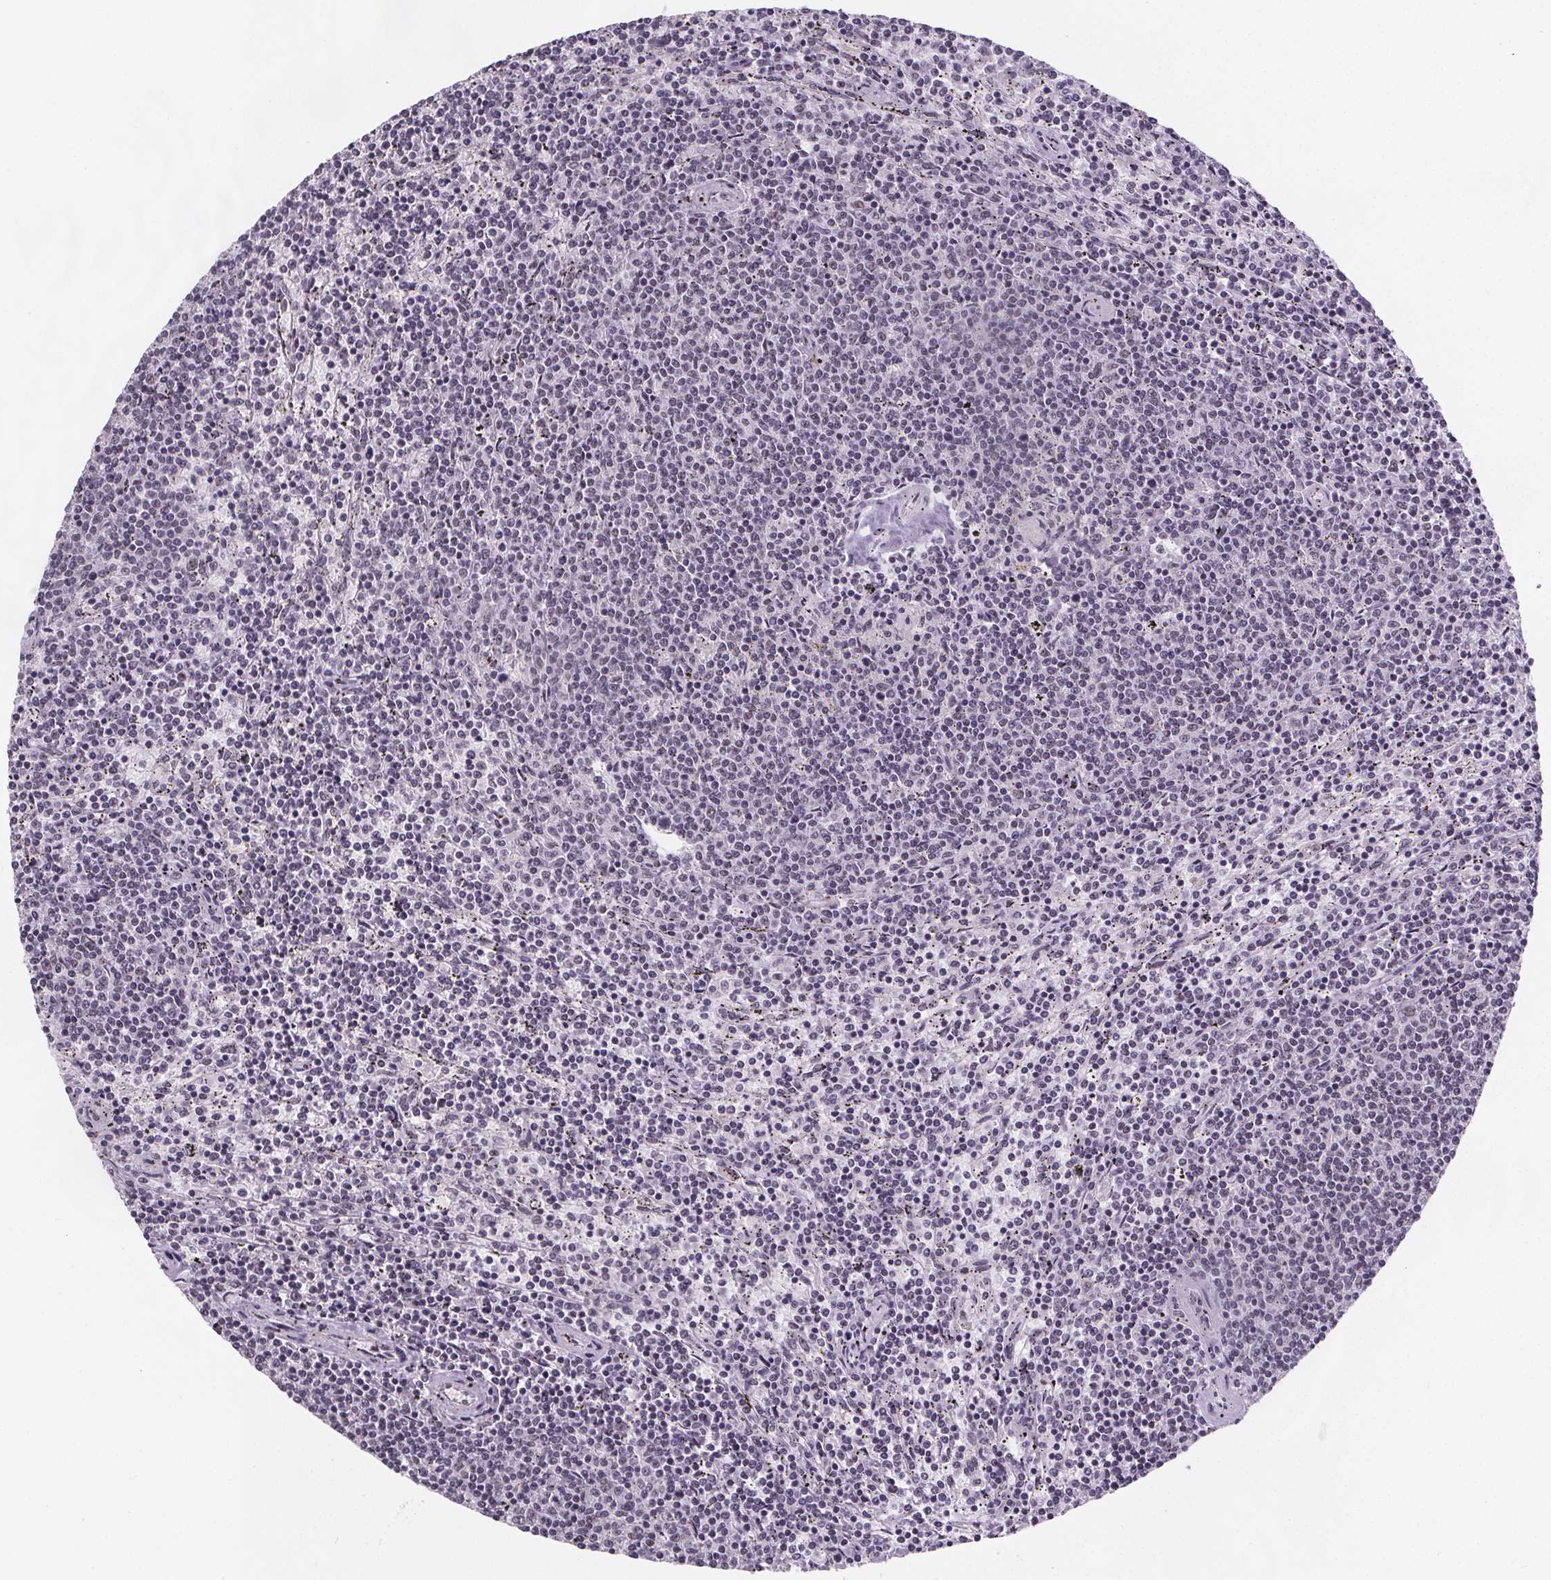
{"staining": {"intensity": "negative", "quantity": "none", "location": "none"}, "tissue": "lymphoma", "cell_type": "Tumor cells", "image_type": "cancer", "snomed": [{"axis": "morphology", "description": "Malignant lymphoma, non-Hodgkin's type, Low grade"}, {"axis": "topography", "description": "Spleen"}], "caption": "Micrograph shows no protein expression in tumor cells of lymphoma tissue.", "gene": "ZNF572", "patient": {"sex": "female", "age": 50}}